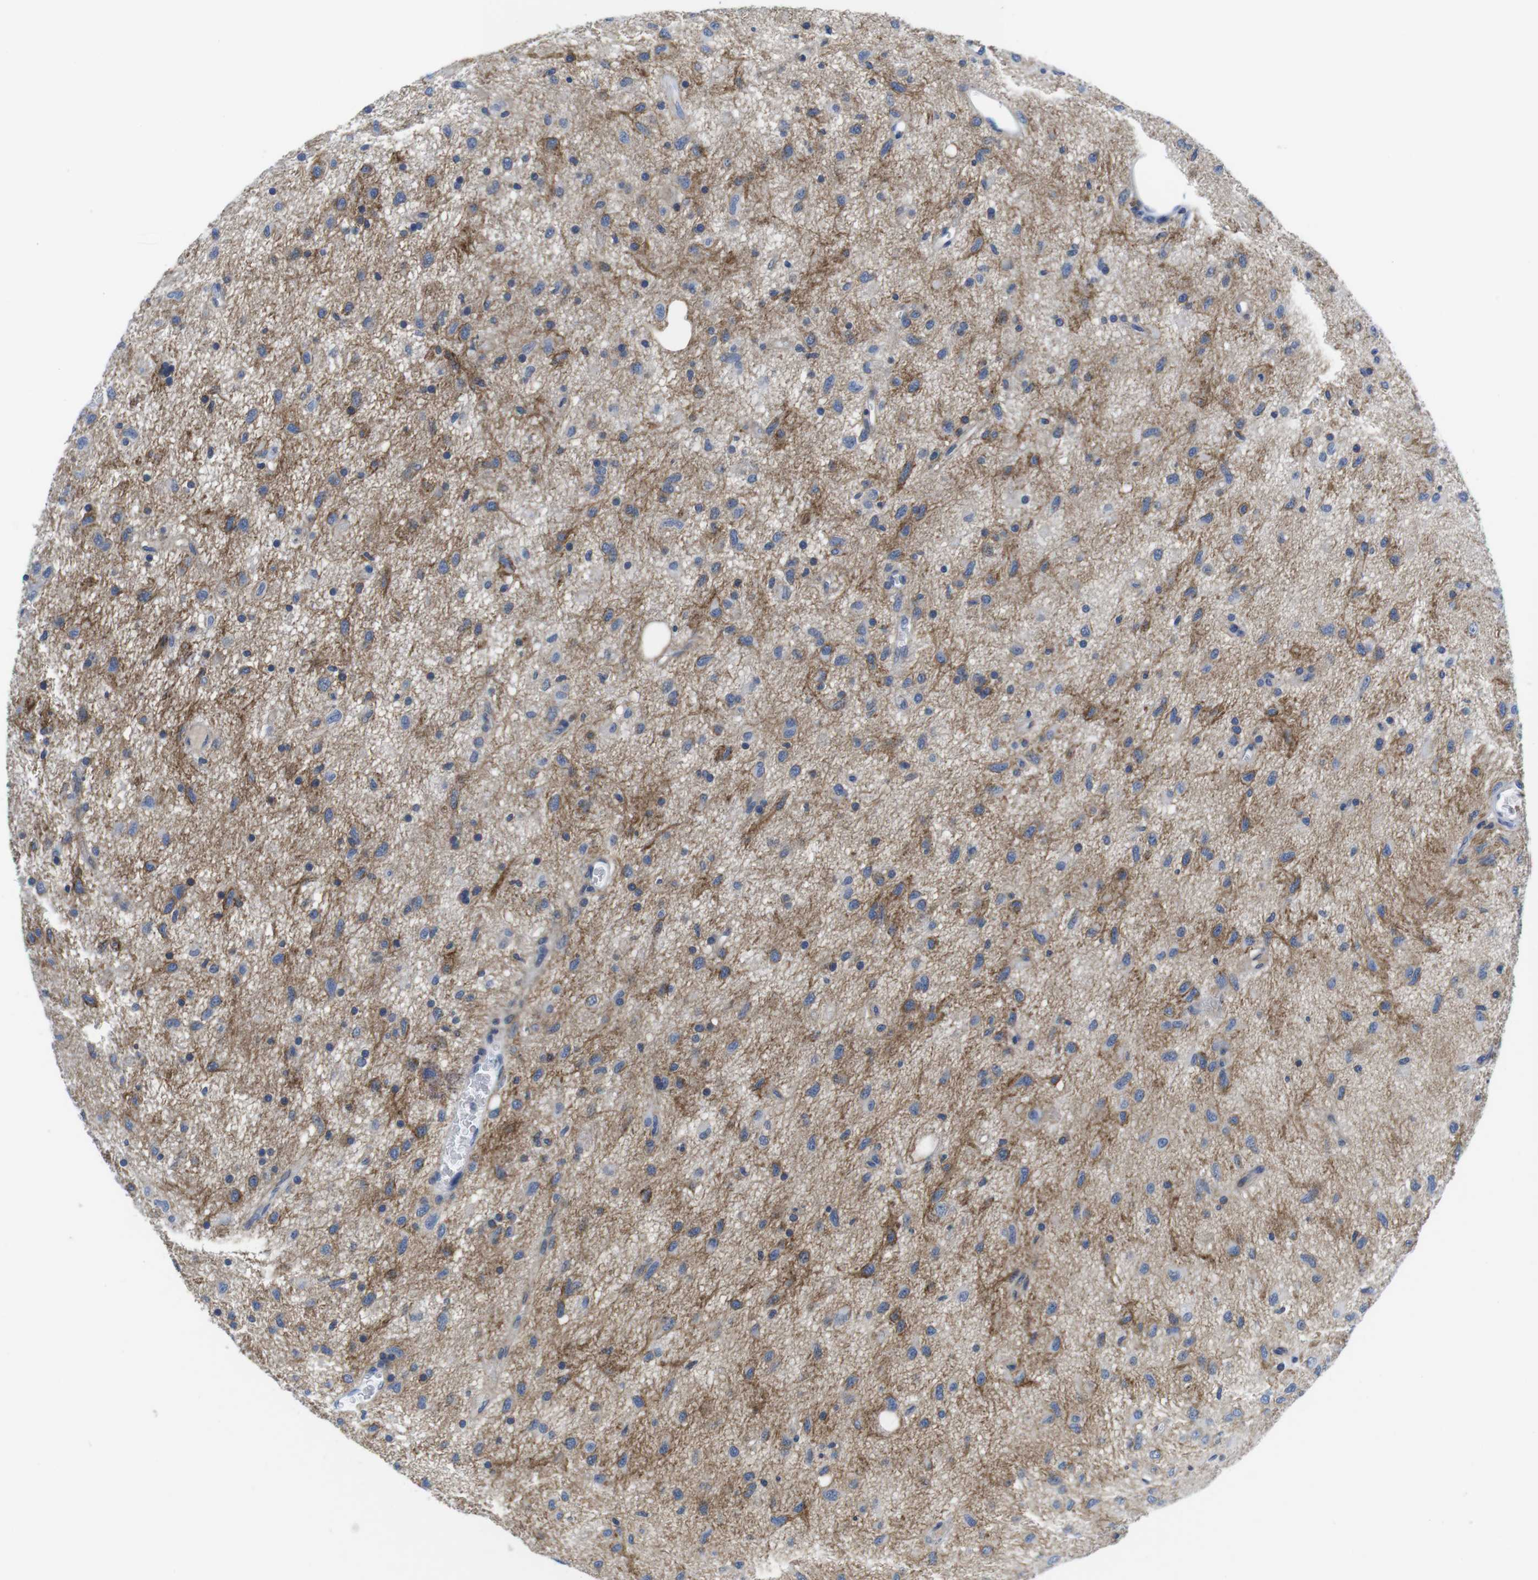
{"staining": {"intensity": "moderate", "quantity": "25%-75%", "location": "cytoplasmic/membranous"}, "tissue": "glioma", "cell_type": "Tumor cells", "image_type": "cancer", "snomed": [{"axis": "morphology", "description": "Glioma, malignant, Low grade"}, {"axis": "topography", "description": "Brain"}], "caption": "Glioma stained for a protein shows moderate cytoplasmic/membranous positivity in tumor cells.", "gene": "SCRIB", "patient": {"sex": "male", "age": 77}}